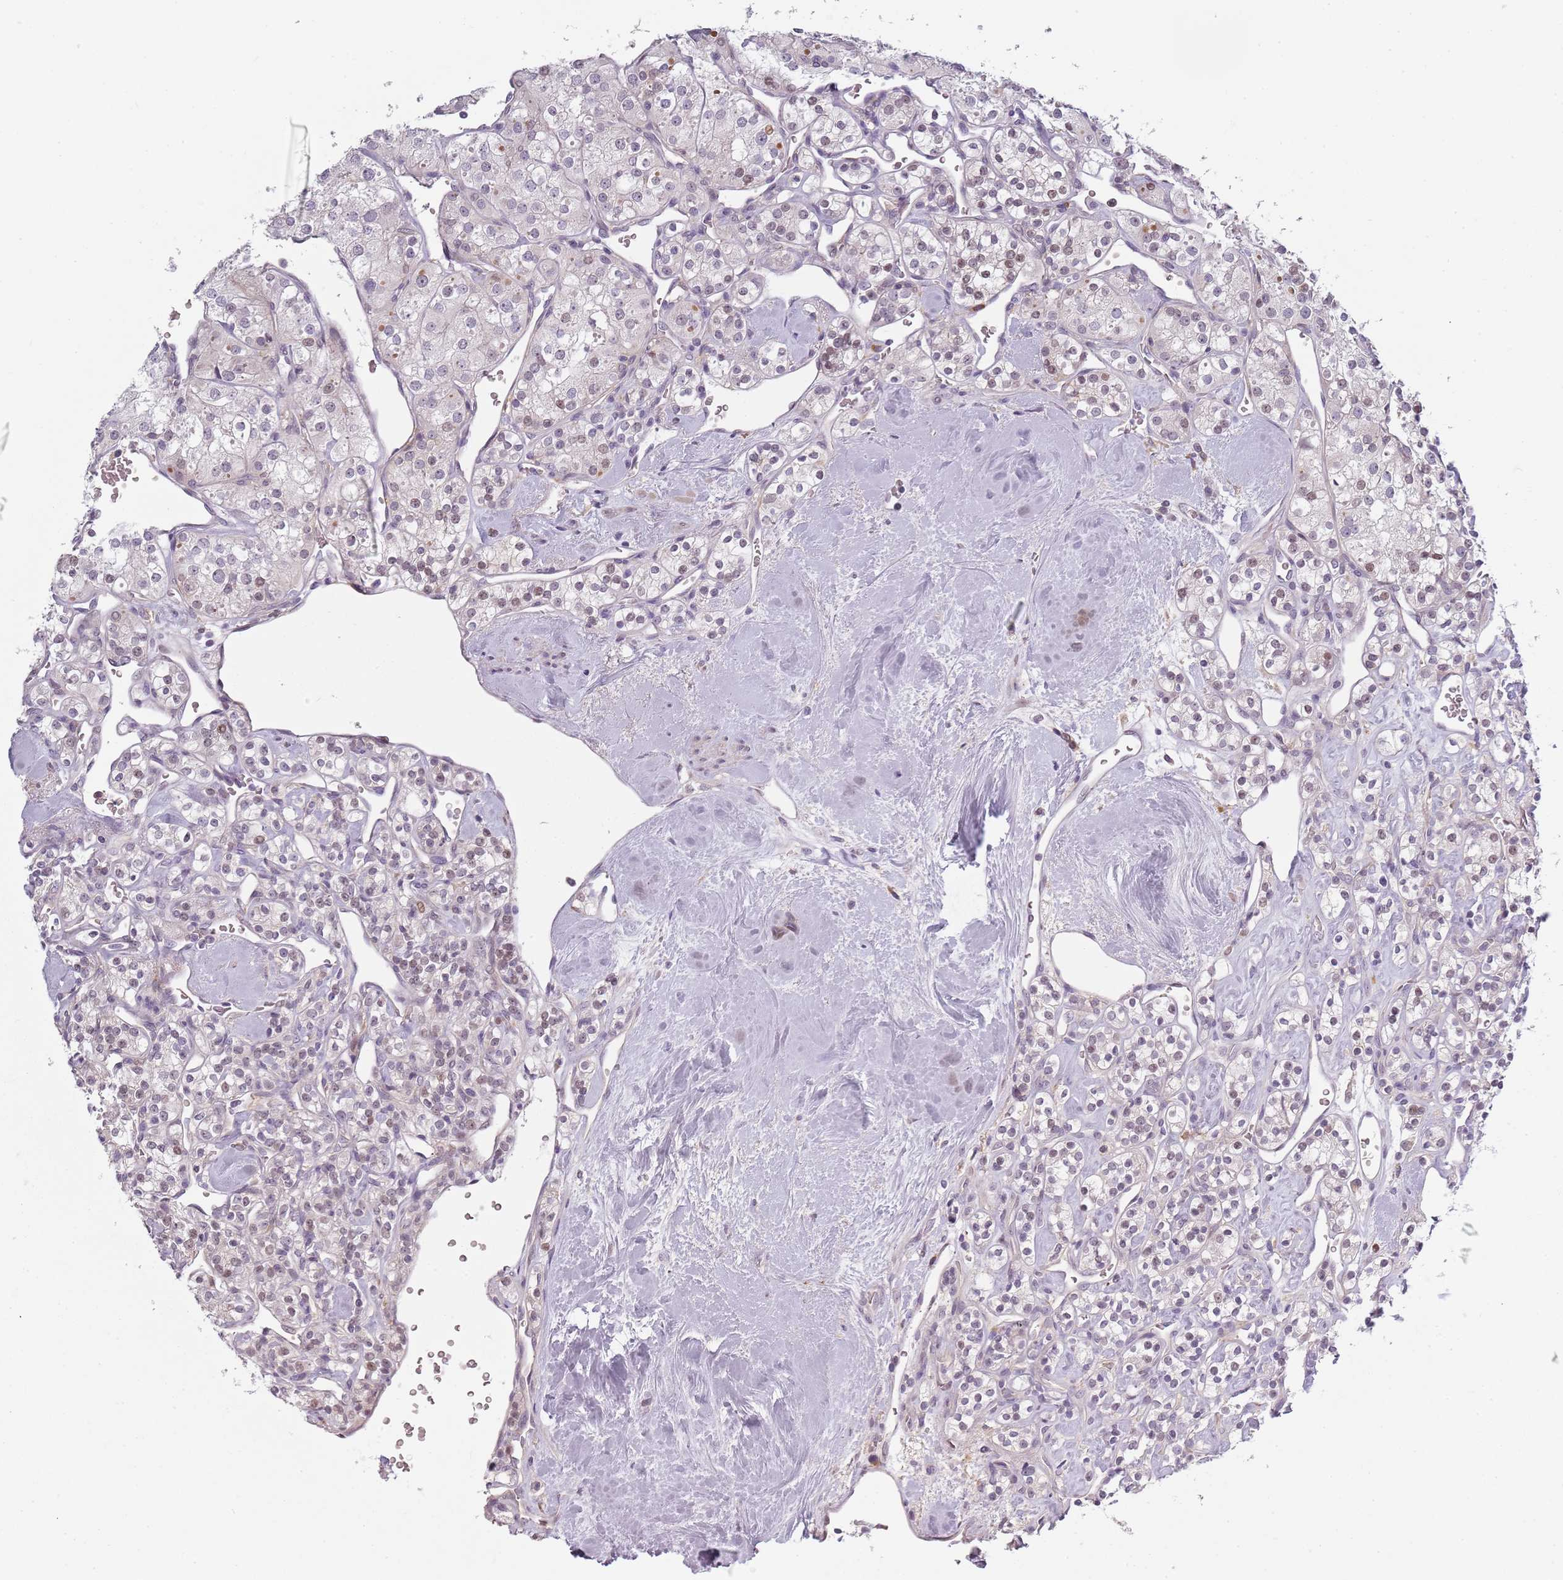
{"staining": {"intensity": "weak", "quantity": "25%-75%", "location": "nuclear"}, "tissue": "renal cancer", "cell_type": "Tumor cells", "image_type": "cancer", "snomed": [{"axis": "morphology", "description": "Adenocarcinoma, NOS"}, {"axis": "topography", "description": "Kidney"}], "caption": "Immunohistochemical staining of renal adenocarcinoma reveals weak nuclear protein staining in approximately 25%-75% of tumor cells.", "gene": "CC2D2B", "patient": {"sex": "male", "age": 77}}